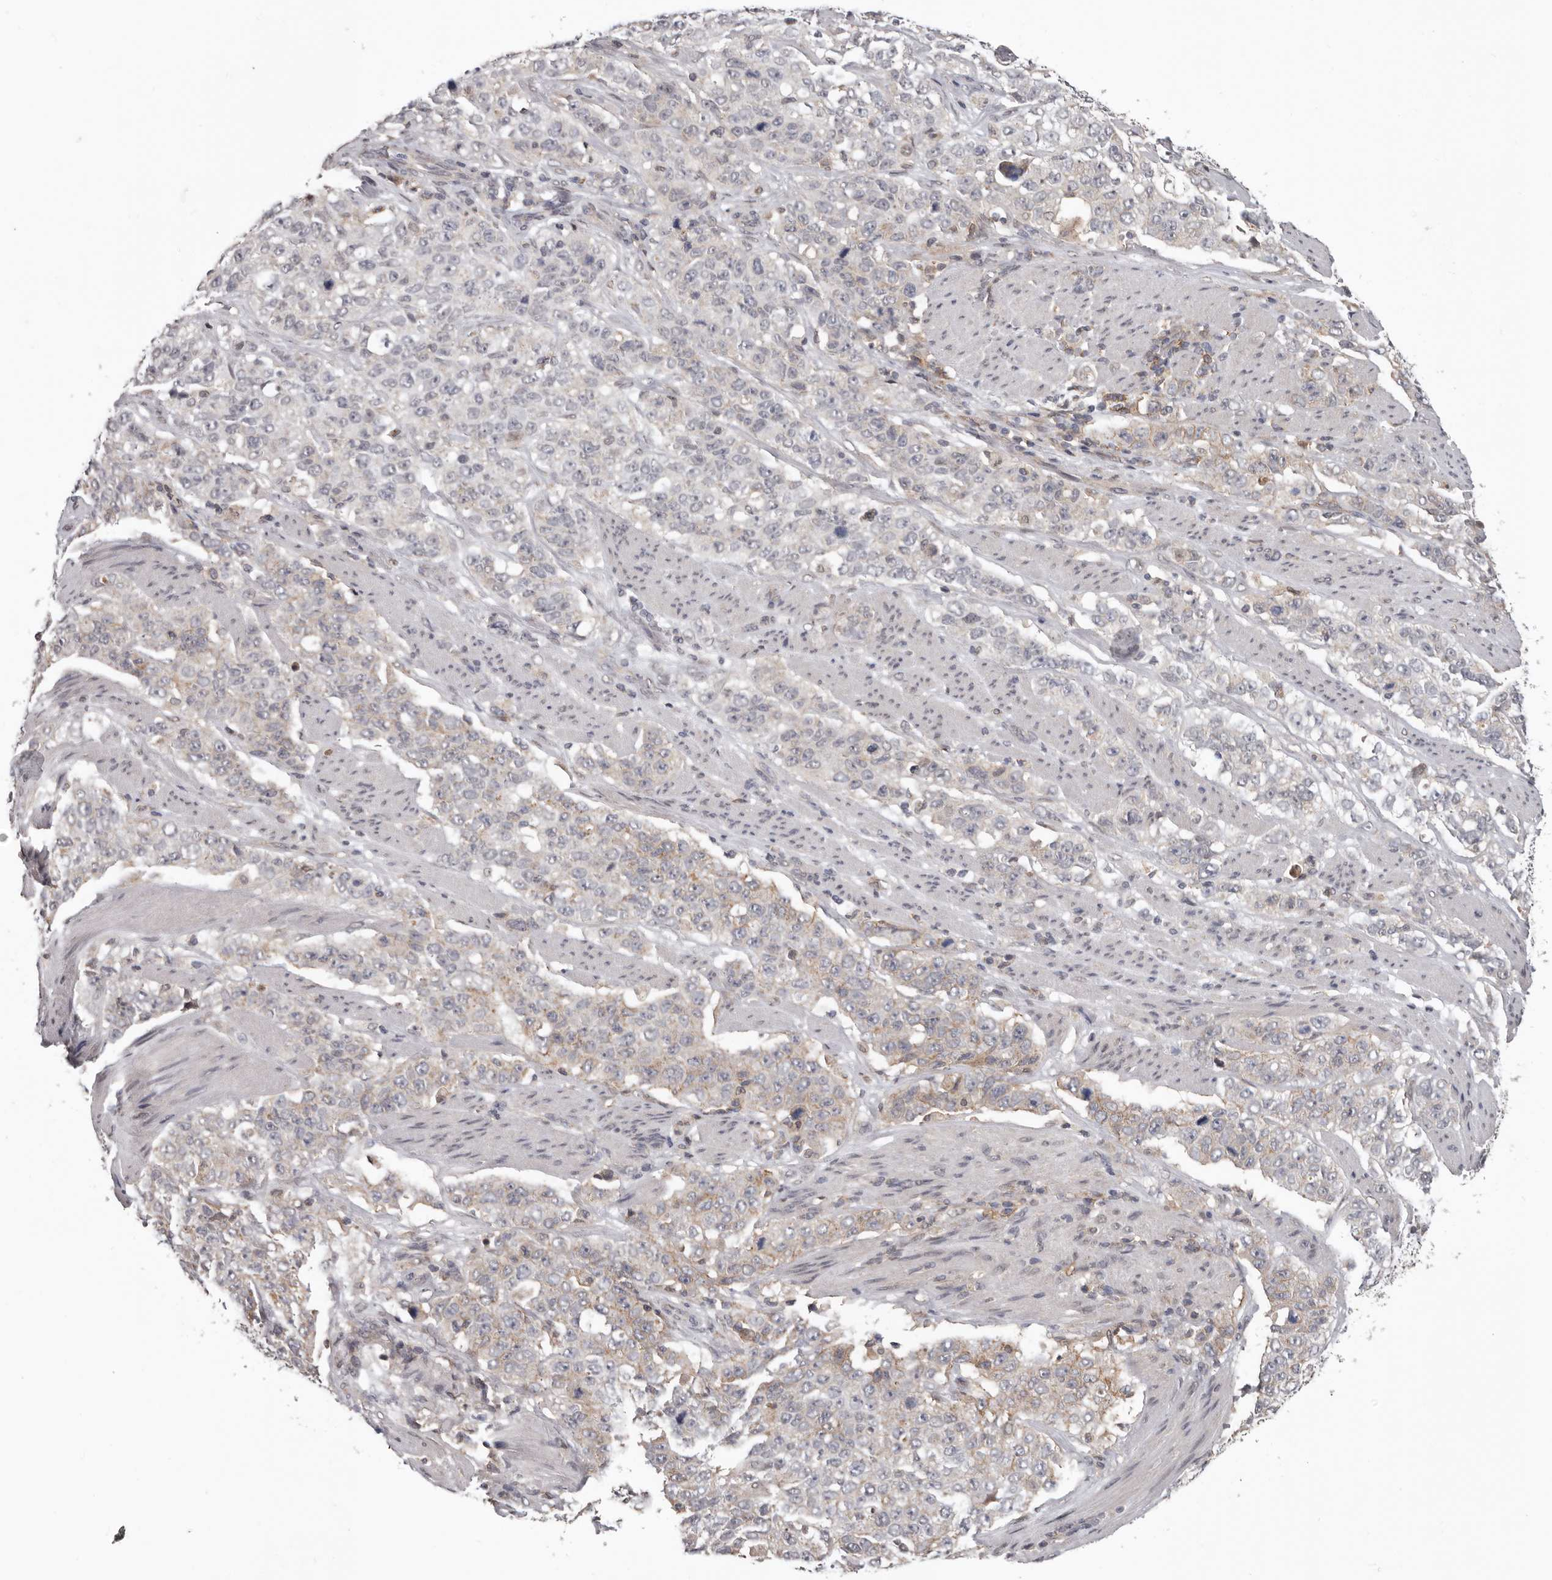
{"staining": {"intensity": "weak", "quantity": "<25%", "location": "cytoplasmic/membranous"}, "tissue": "stomach cancer", "cell_type": "Tumor cells", "image_type": "cancer", "snomed": [{"axis": "morphology", "description": "Adenocarcinoma, NOS"}, {"axis": "topography", "description": "Stomach"}], "caption": "Stomach cancer (adenocarcinoma) was stained to show a protein in brown. There is no significant staining in tumor cells.", "gene": "MOGAT2", "patient": {"sex": "male", "age": 48}}